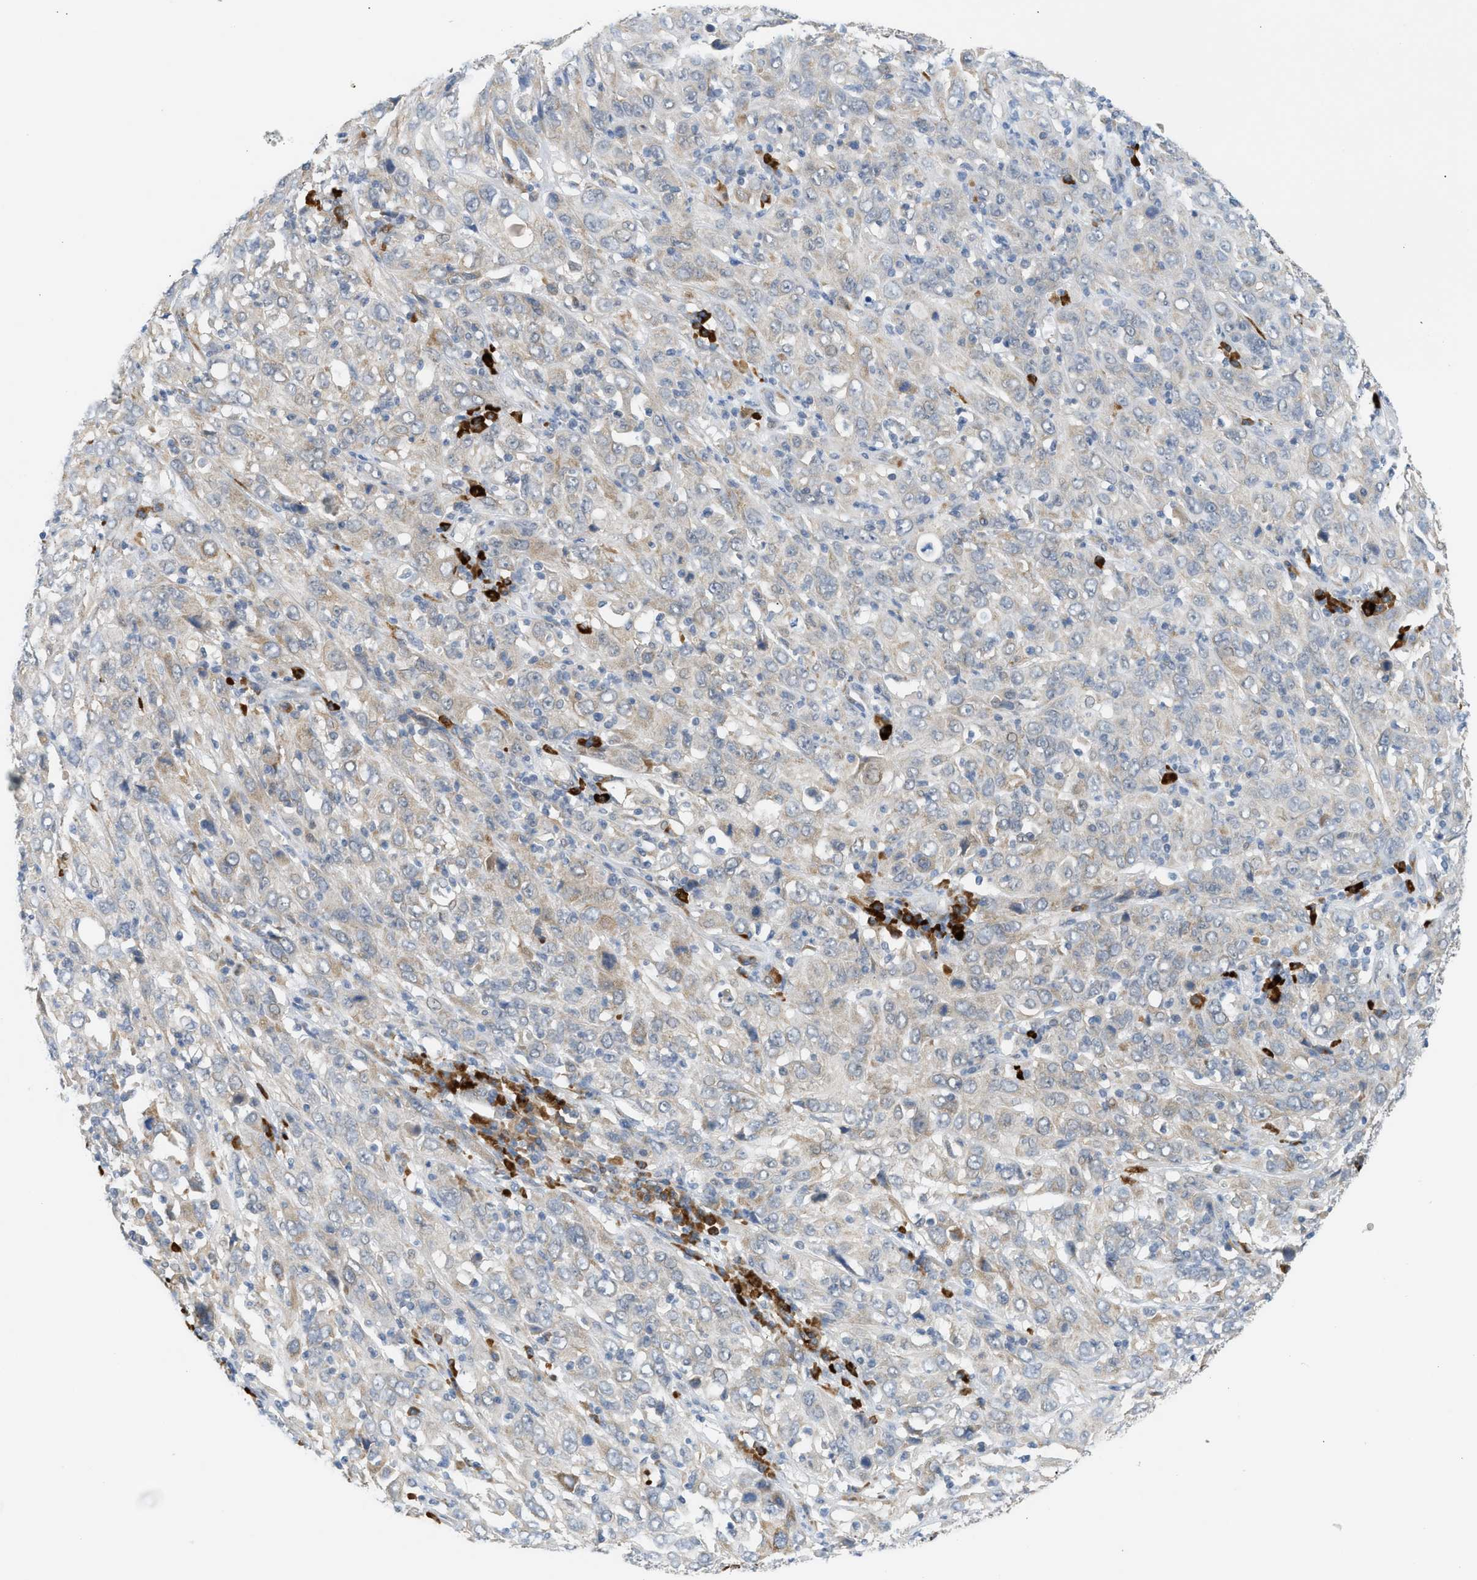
{"staining": {"intensity": "weak", "quantity": "25%-75%", "location": "cytoplasmic/membranous"}, "tissue": "cervical cancer", "cell_type": "Tumor cells", "image_type": "cancer", "snomed": [{"axis": "morphology", "description": "Squamous cell carcinoma, NOS"}, {"axis": "topography", "description": "Cervix"}], "caption": "High-magnification brightfield microscopy of cervical cancer (squamous cell carcinoma) stained with DAB (brown) and counterstained with hematoxylin (blue). tumor cells exhibit weak cytoplasmic/membranous expression is identified in about25%-75% of cells.", "gene": "KCNC2", "patient": {"sex": "female", "age": 46}}